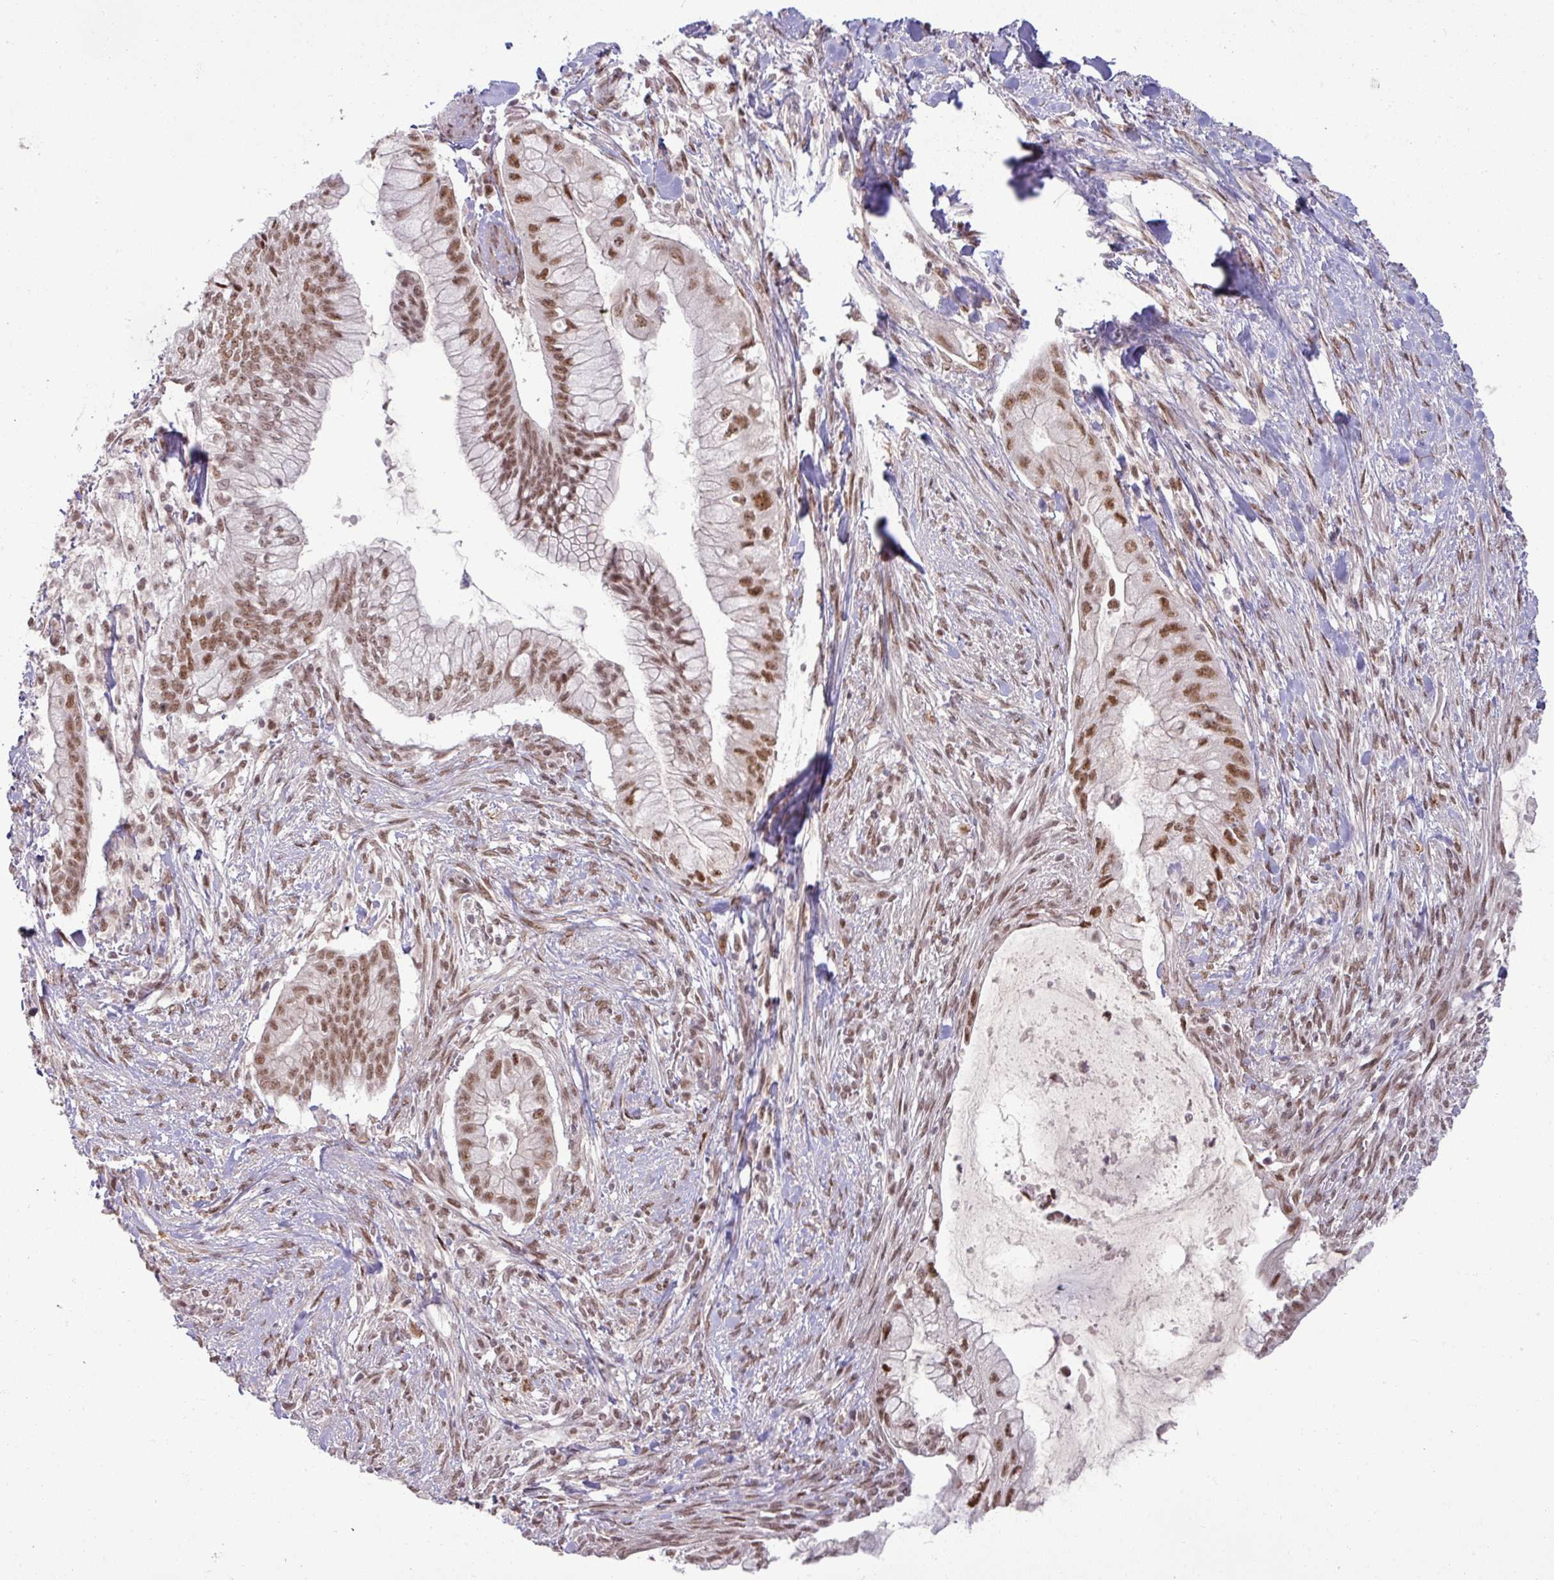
{"staining": {"intensity": "strong", "quantity": ">75%", "location": "nuclear"}, "tissue": "pancreatic cancer", "cell_type": "Tumor cells", "image_type": "cancer", "snomed": [{"axis": "morphology", "description": "Adenocarcinoma, NOS"}, {"axis": "topography", "description": "Pancreas"}], "caption": "IHC (DAB (3,3'-diaminobenzidine)) staining of human pancreatic cancer (adenocarcinoma) exhibits strong nuclear protein staining in about >75% of tumor cells.", "gene": "PTPN20", "patient": {"sex": "male", "age": 48}}